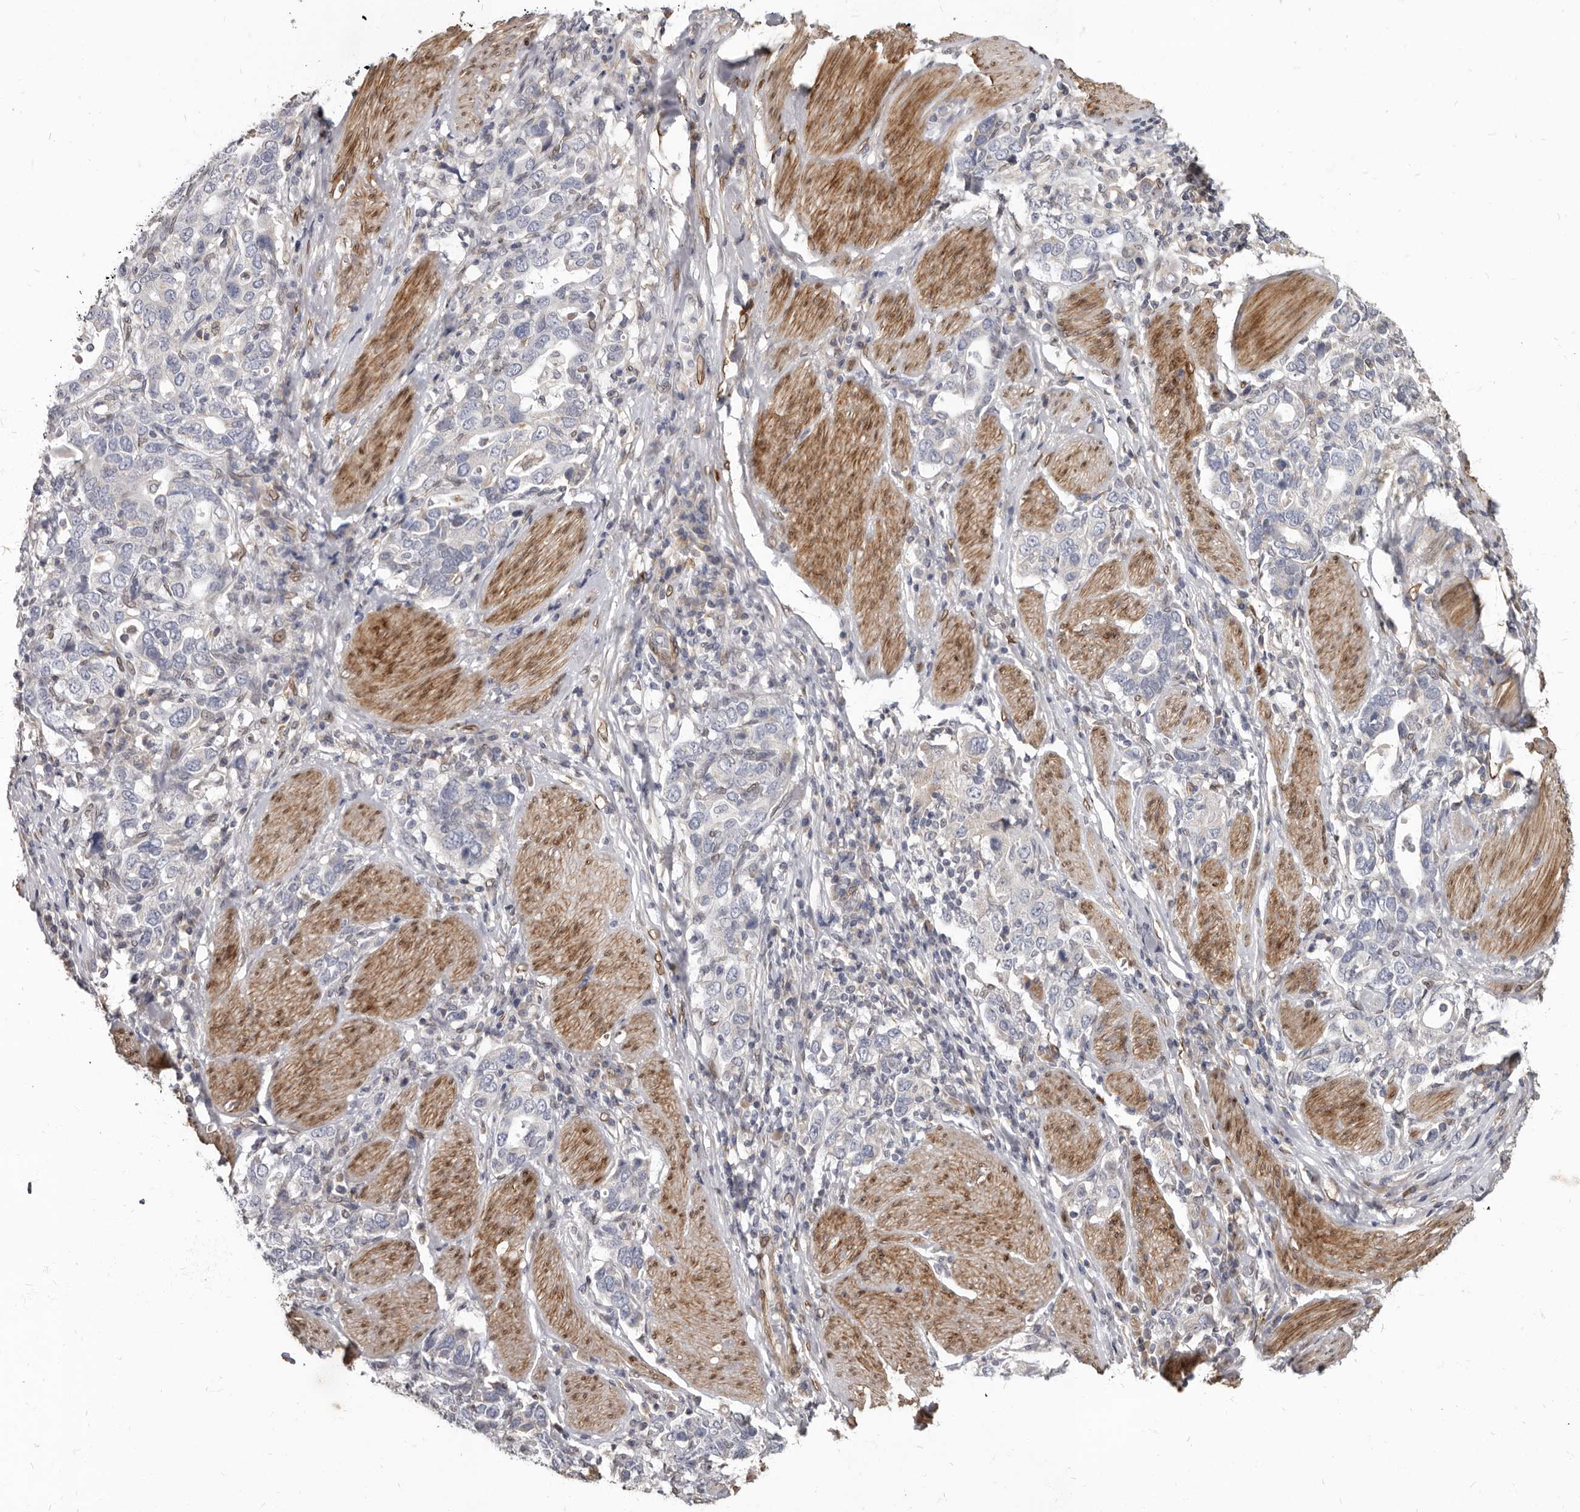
{"staining": {"intensity": "negative", "quantity": "none", "location": "none"}, "tissue": "stomach cancer", "cell_type": "Tumor cells", "image_type": "cancer", "snomed": [{"axis": "morphology", "description": "Adenocarcinoma, NOS"}, {"axis": "topography", "description": "Stomach, upper"}], "caption": "Immunohistochemistry image of stomach cancer (adenocarcinoma) stained for a protein (brown), which demonstrates no staining in tumor cells. (Brightfield microscopy of DAB immunohistochemistry (IHC) at high magnification).", "gene": "MRGPRF", "patient": {"sex": "male", "age": 62}}